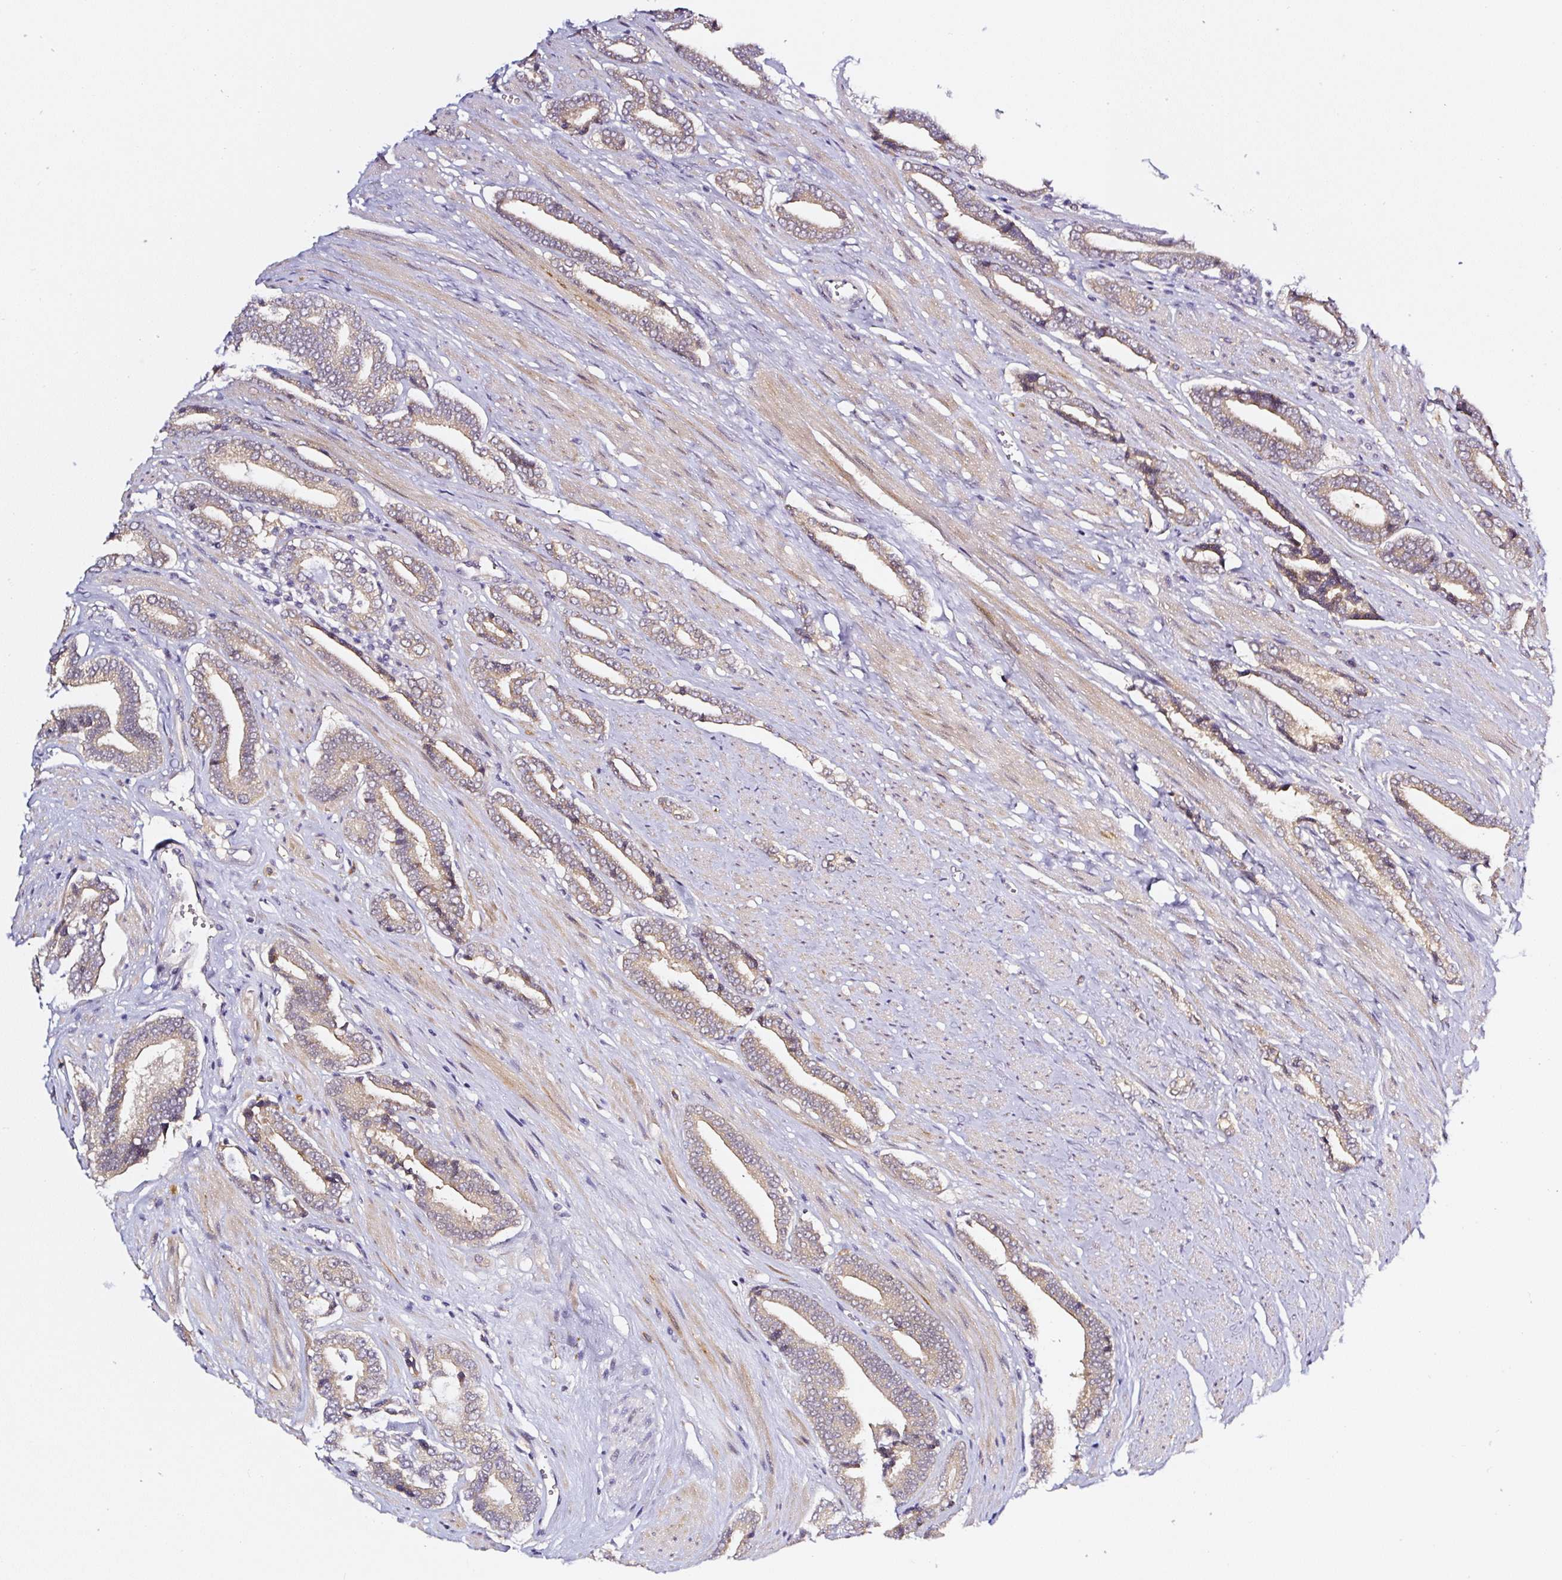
{"staining": {"intensity": "weak", "quantity": ">75%", "location": "cytoplasmic/membranous"}, "tissue": "prostate cancer", "cell_type": "Tumor cells", "image_type": "cancer", "snomed": [{"axis": "morphology", "description": "Adenocarcinoma, NOS"}, {"axis": "topography", "description": "Prostate and seminal vesicle, NOS"}], "caption": "A photomicrograph showing weak cytoplasmic/membranous expression in about >75% of tumor cells in prostate cancer (adenocarcinoma), as visualized by brown immunohistochemical staining.", "gene": "PRKAA2", "patient": {"sex": "male", "age": 76}}